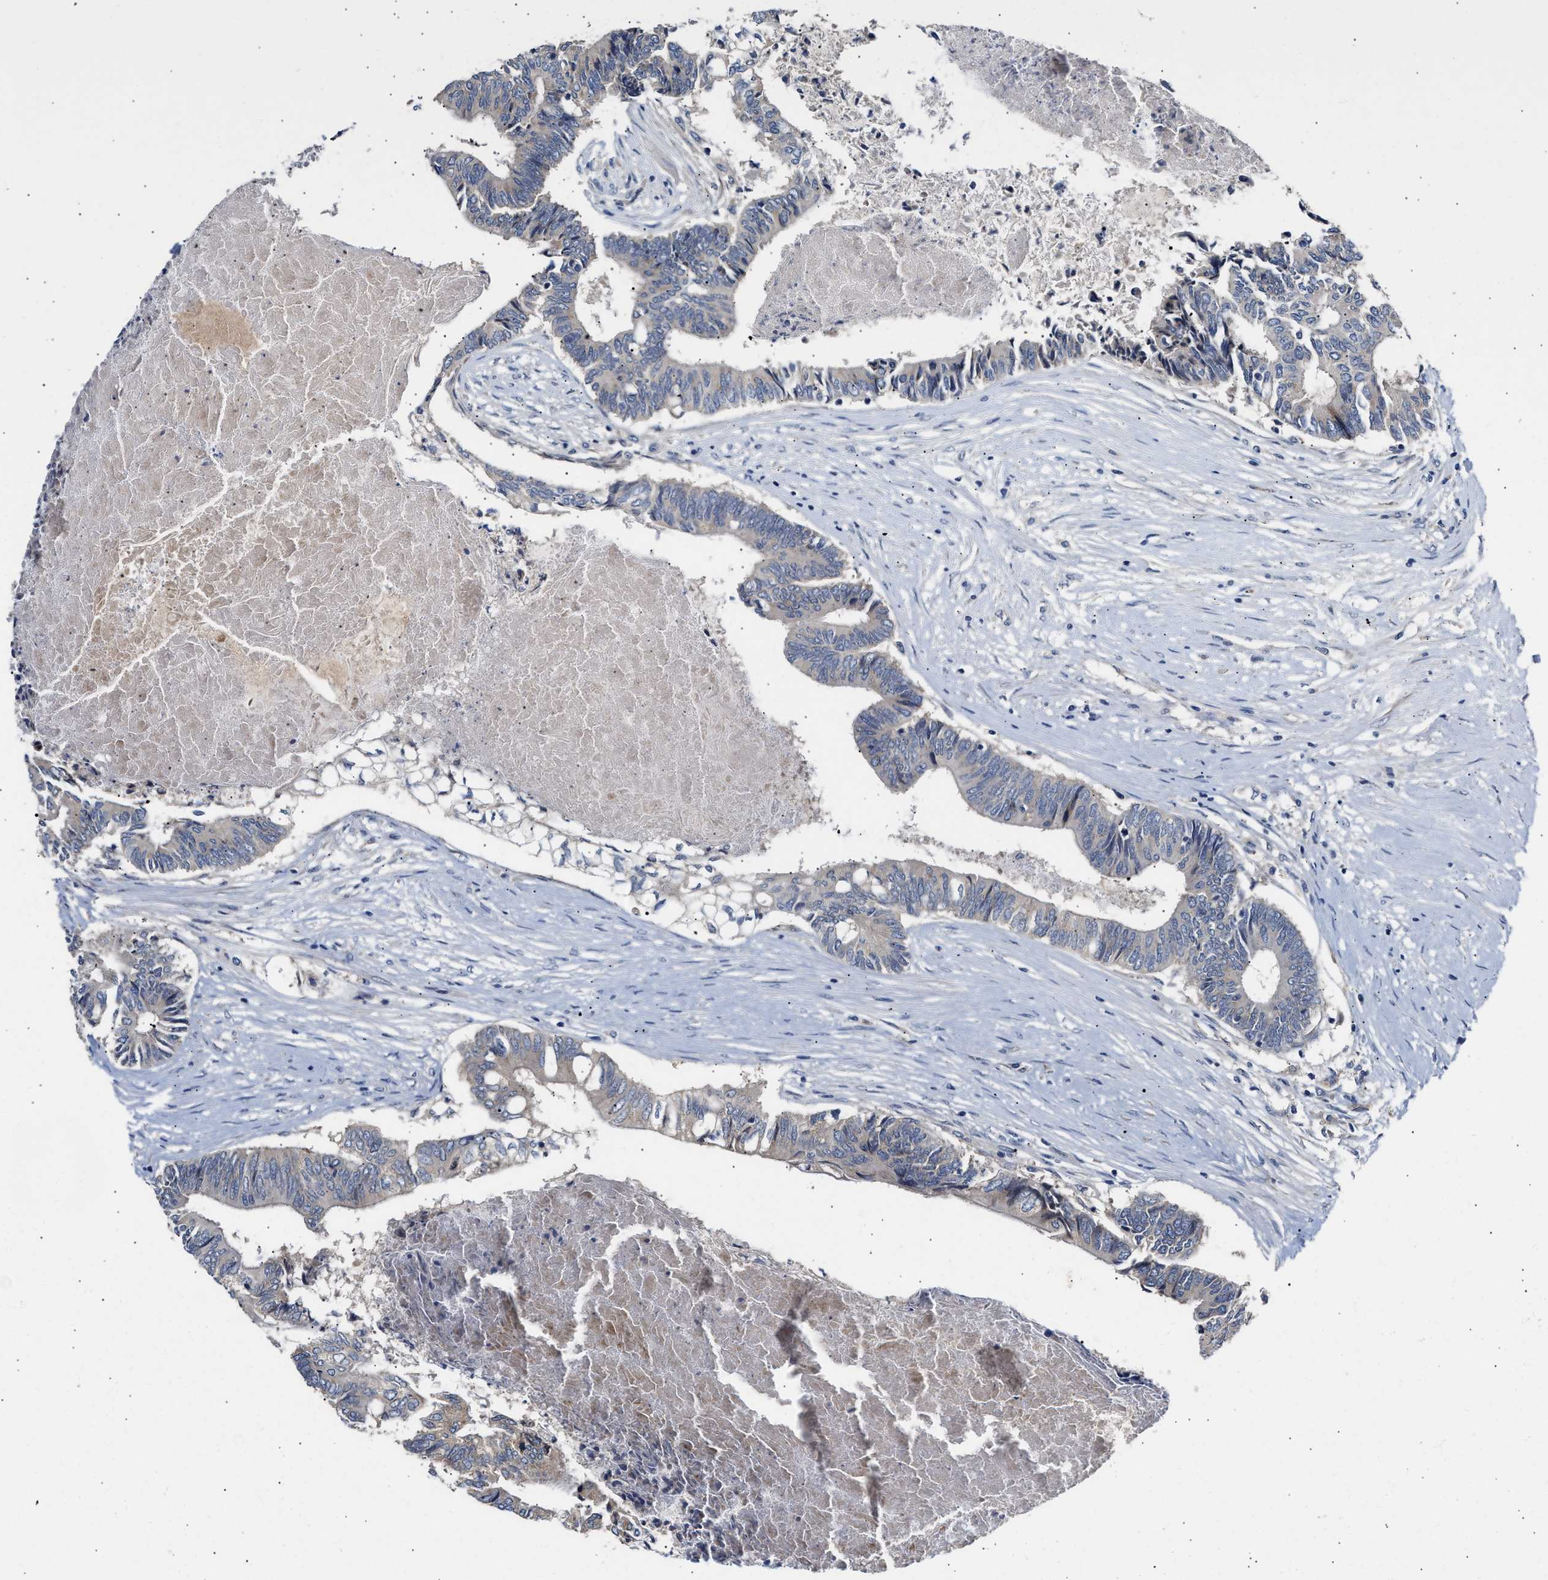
{"staining": {"intensity": "negative", "quantity": "none", "location": "none"}, "tissue": "colorectal cancer", "cell_type": "Tumor cells", "image_type": "cancer", "snomed": [{"axis": "morphology", "description": "Adenocarcinoma, NOS"}, {"axis": "topography", "description": "Rectum"}], "caption": "High magnification brightfield microscopy of colorectal cancer (adenocarcinoma) stained with DAB (brown) and counterstained with hematoxylin (blue): tumor cells show no significant staining. (Brightfield microscopy of DAB (3,3'-diaminobenzidine) immunohistochemistry at high magnification).", "gene": "KASH5", "patient": {"sex": "male", "age": 63}}